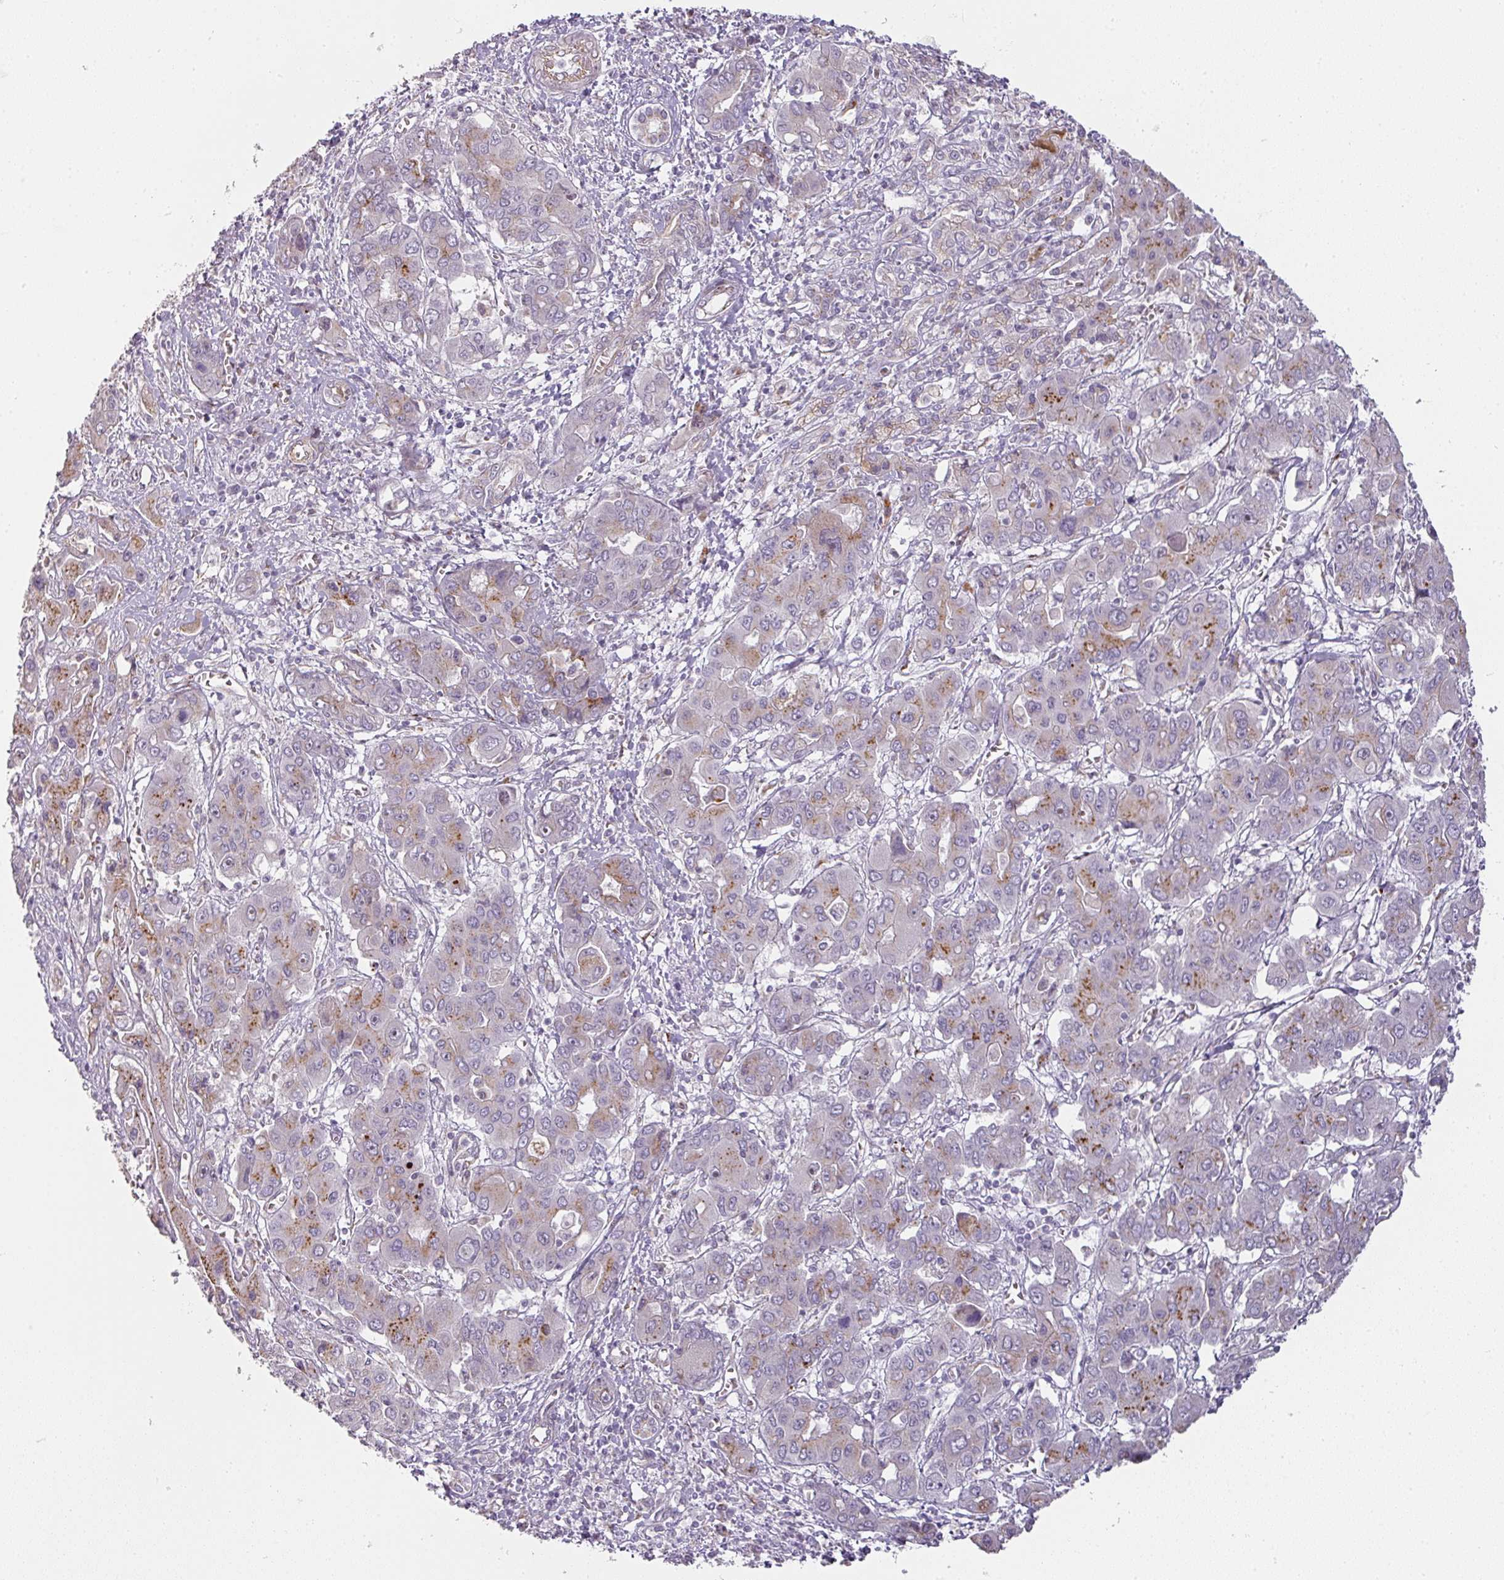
{"staining": {"intensity": "moderate", "quantity": "25%-75%", "location": "cytoplasmic/membranous"}, "tissue": "liver cancer", "cell_type": "Tumor cells", "image_type": "cancer", "snomed": [{"axis": "morphology", "description": "Cholangiocarcinoma"}, {"axis": "topography", "description": "Liver"}], "caption": "A brown stain labels moderate cytoplasmic/membranous staining of a protein in cholangiocarcinoma (liver) tumor cells.", "gene": "ATP8B2", "patient": {"sex": "male", "age": 67}}